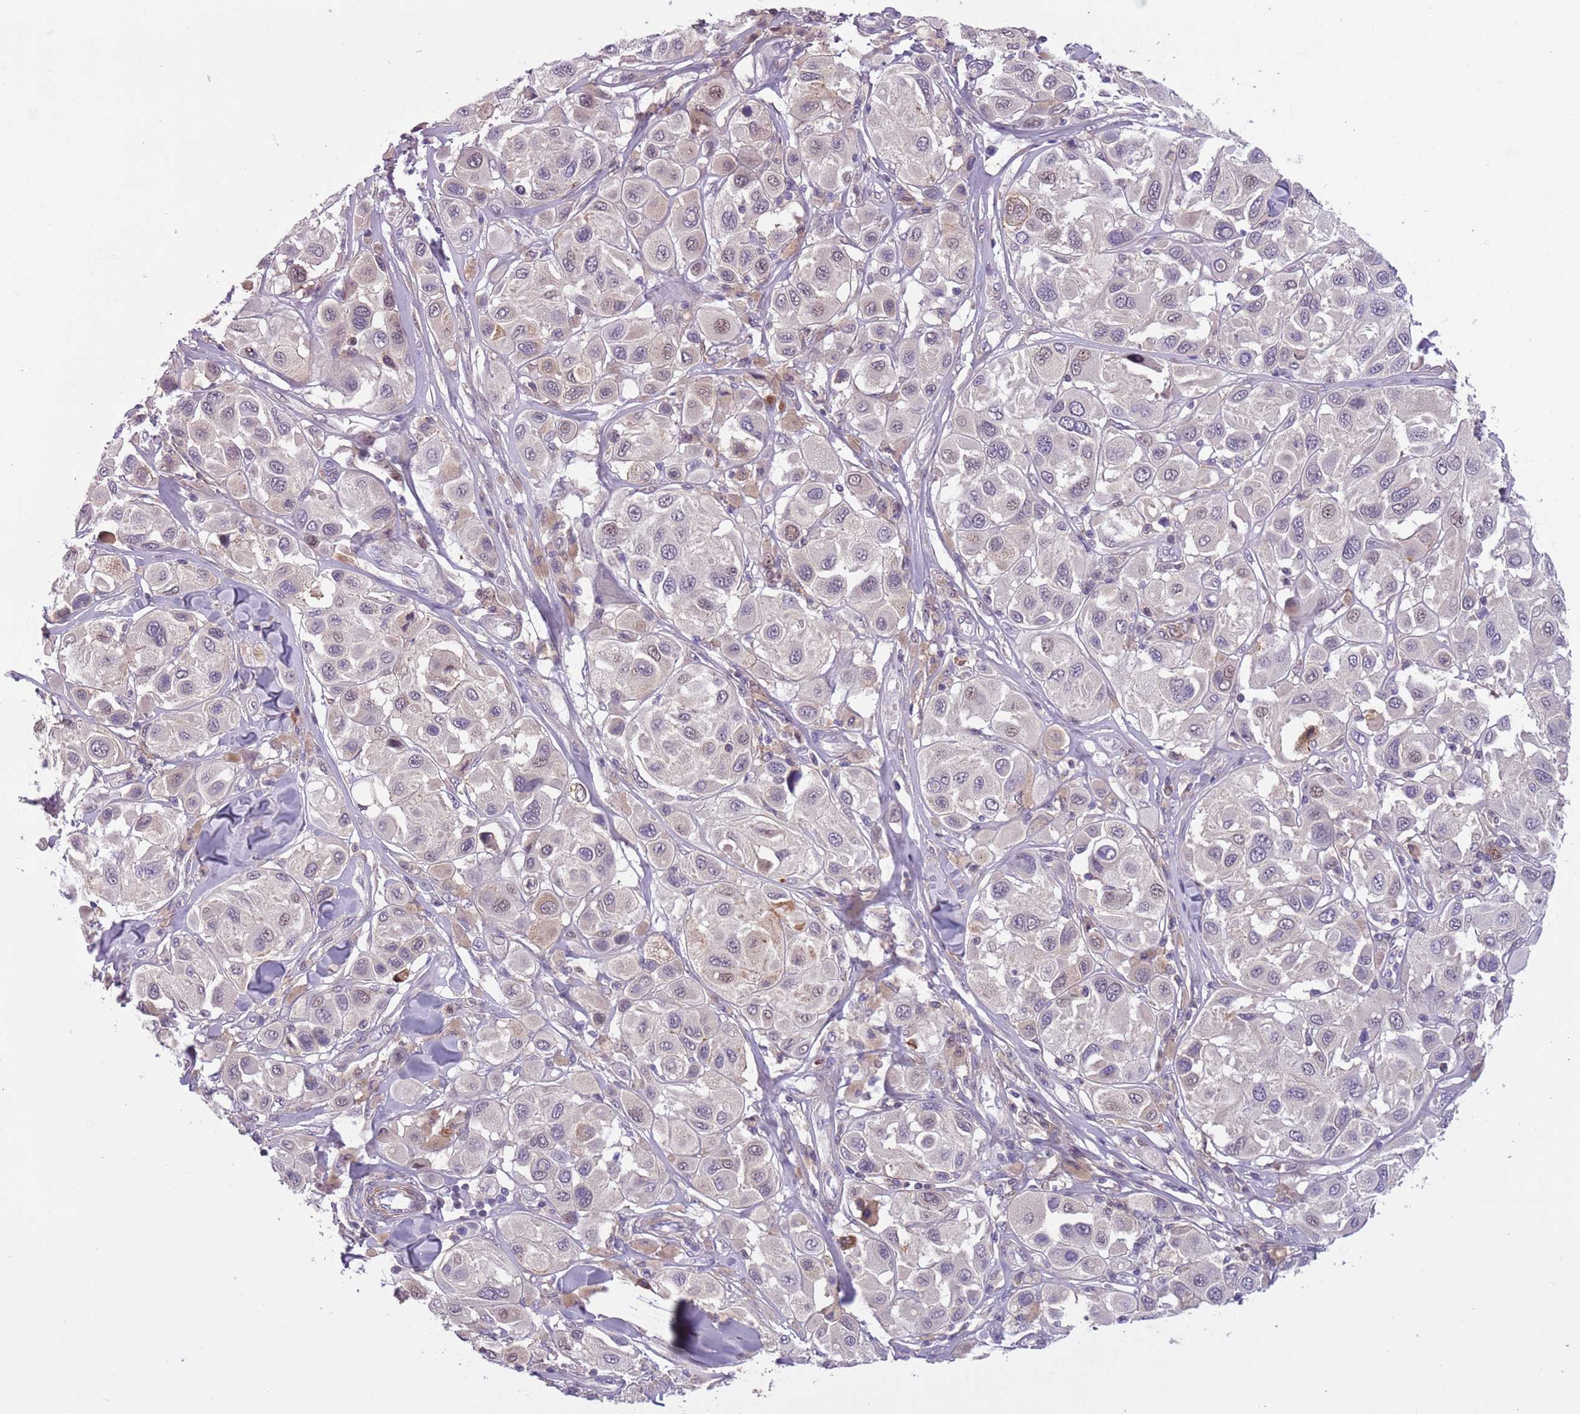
{"staining": {"intensity": "moderate", "quantity": "<25%", "location": "nuclear"}, "tissue": "melanoma", "cell_type": "Tumor cells", "image_type": "cancer", "snomed": [{"axis": "morphology", "description": "Malignant melanoma, Metastatic site"}, {"axis": "topography", "description": "Skin"}], "caption": "Malignant melanoma (metastatic site) stained with DAB (3,3'-diaminobenzidine) immunohistochemistry (IHC) reveals low levels of moderate nuclear positivity in about <25% of tumor cells.", "gene": "JAML", "patient": {"sex": "male", "age": 41}}